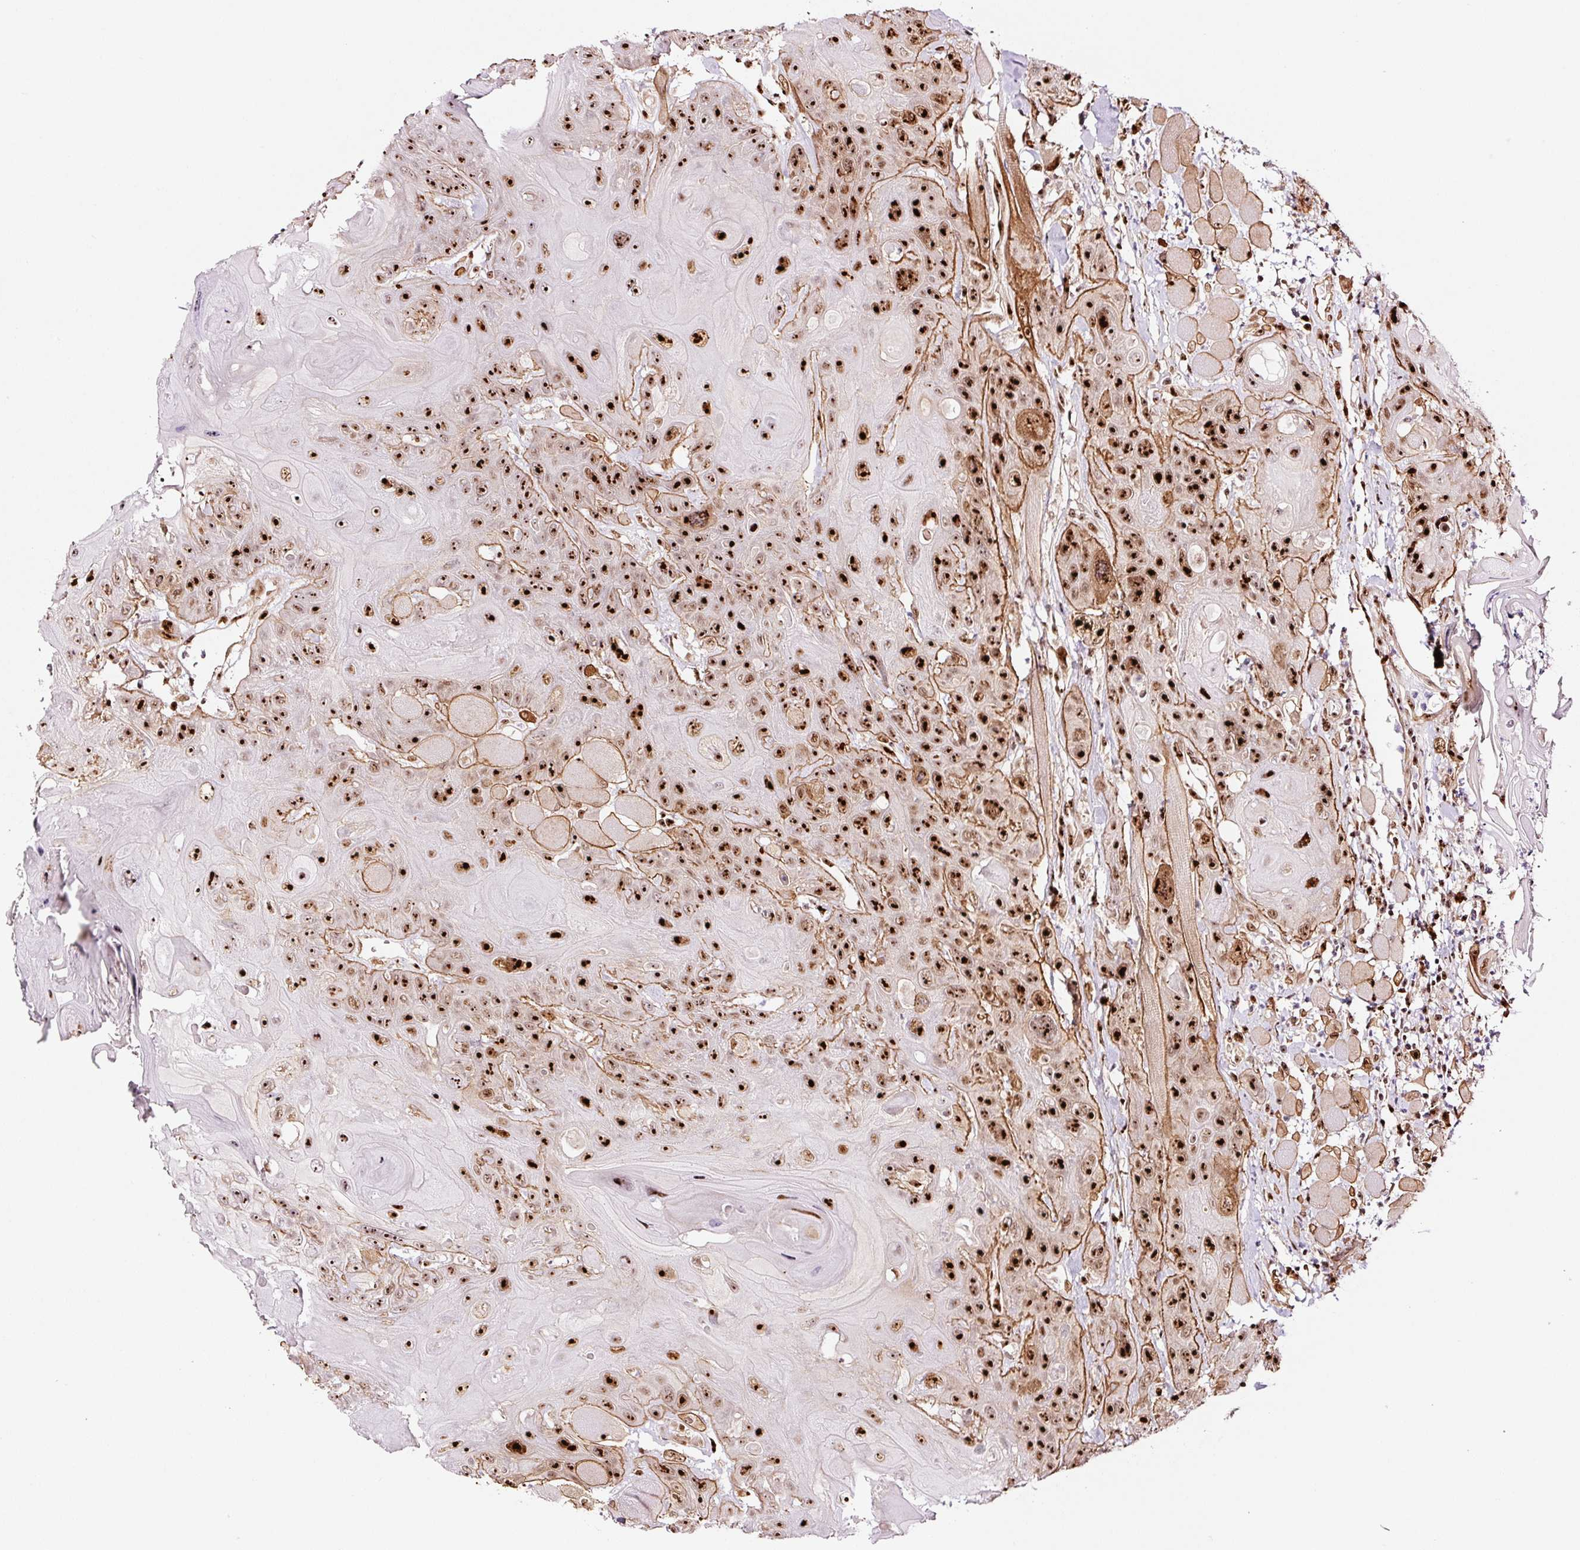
{"staining": {"intensity": "strong", "quantity": ">75%", "location": "cytoplasmic/membranous,nuclear"}, "tissue": "head and neck cancer", "cell_type": "Tumor cells", "image_type": "cancer", "snomed": [{"axis": "morphology", "description": "Squamous cell carcinoma, NOS"}, {"axis": "topography", "description": "Head-Neck"}], "caption": "Strong cytoplasmic/membranous and nuclear protein expression is identified in approximately >75% of tumor cells in head and neck cancer (squamous cell carcinoma).", "gene": "GNL3", "patient": {"sex": "female", "age": 59}}